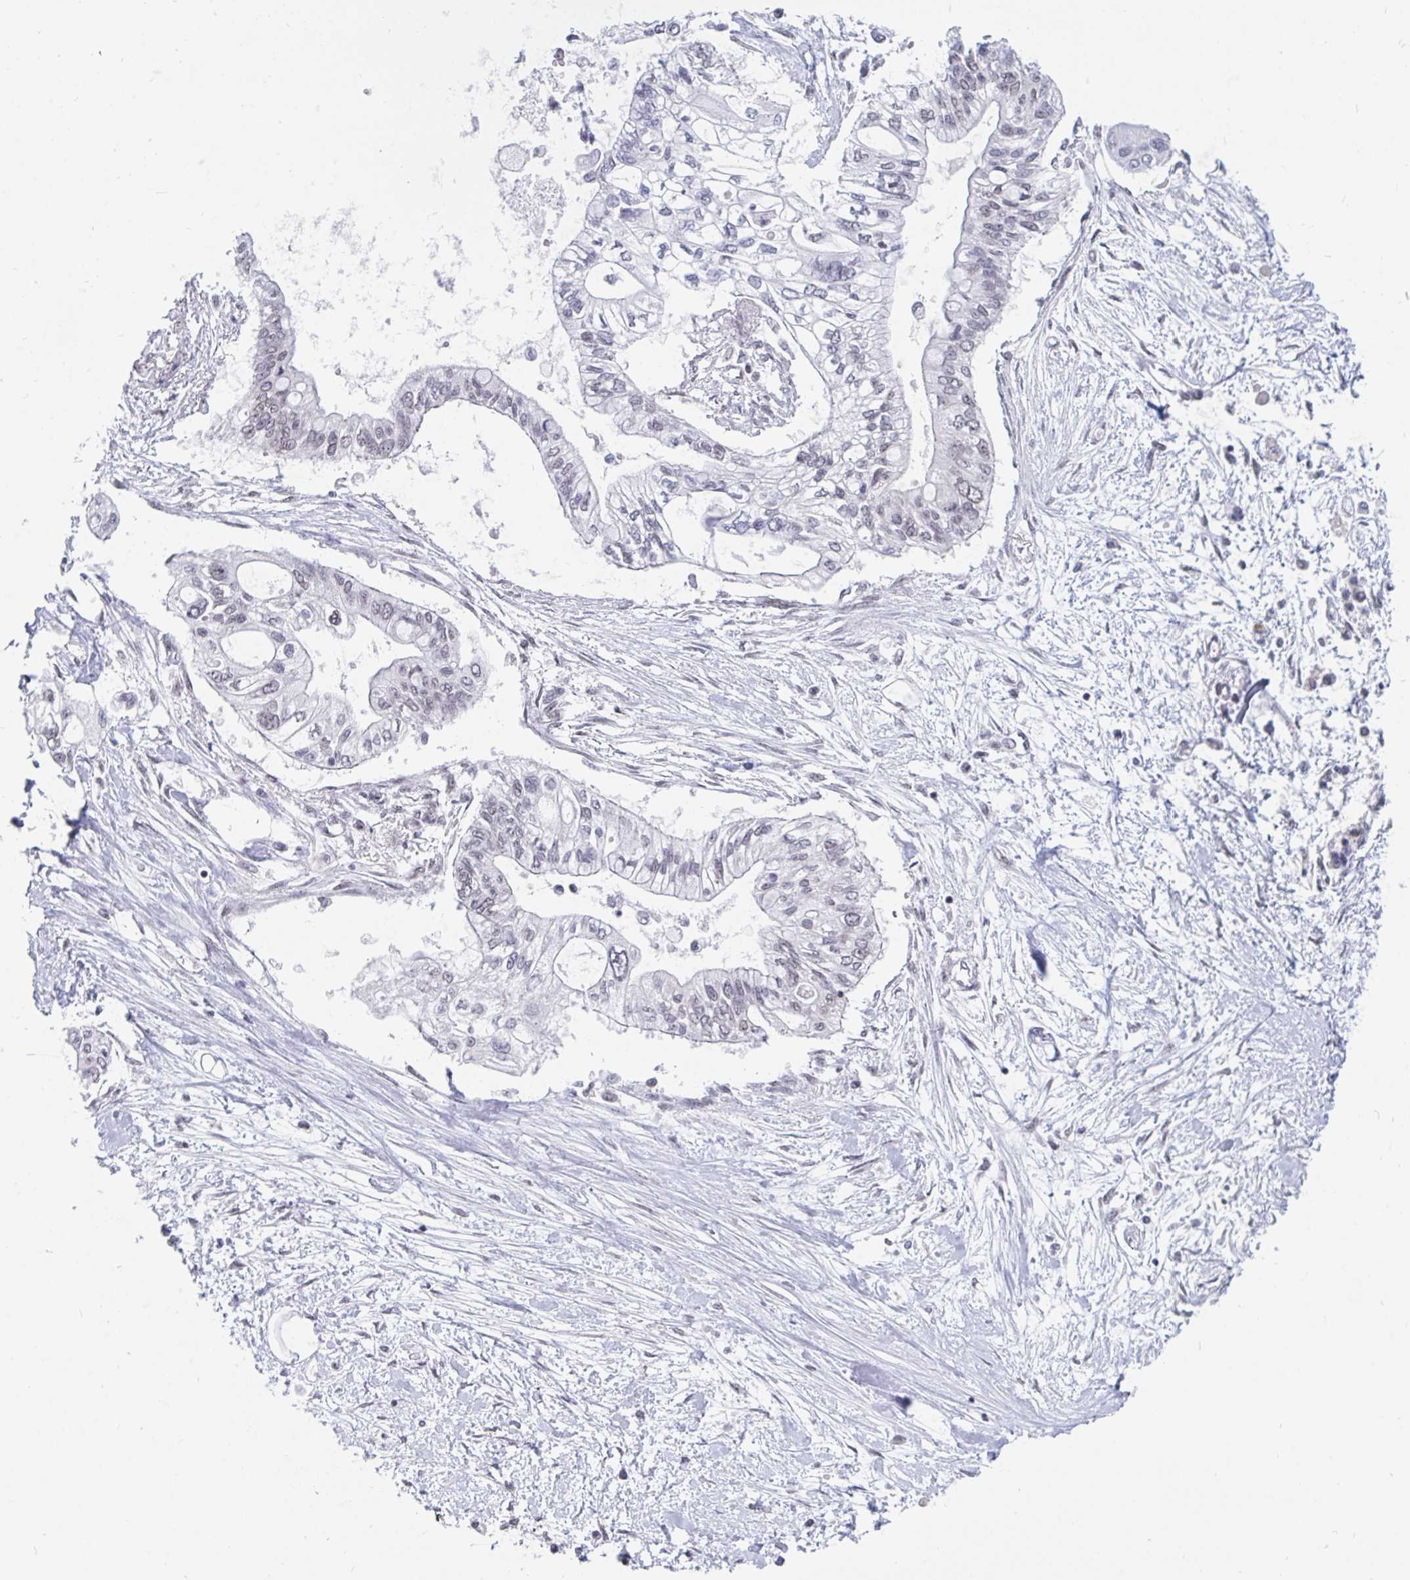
{"staining": {"intensity": "negative", "quantity": "none", "location": "none"}, "tissue": "pancreatic cancer", "cell_type": "Tumor cells", "image_type": "cancer", "snomed": [{"axis": "morphology", "description": "Adenocarcinoma, NOS"}, {"axis": "topography", "description": "Pancreas"}], "caption": "A photomicrograph of adenocarcinoma (pancreatic) stained for a protein displays no brown staining in tumor cells.", "gene": "TRIP12", "patient": {"sex": "female", "age": 77}}